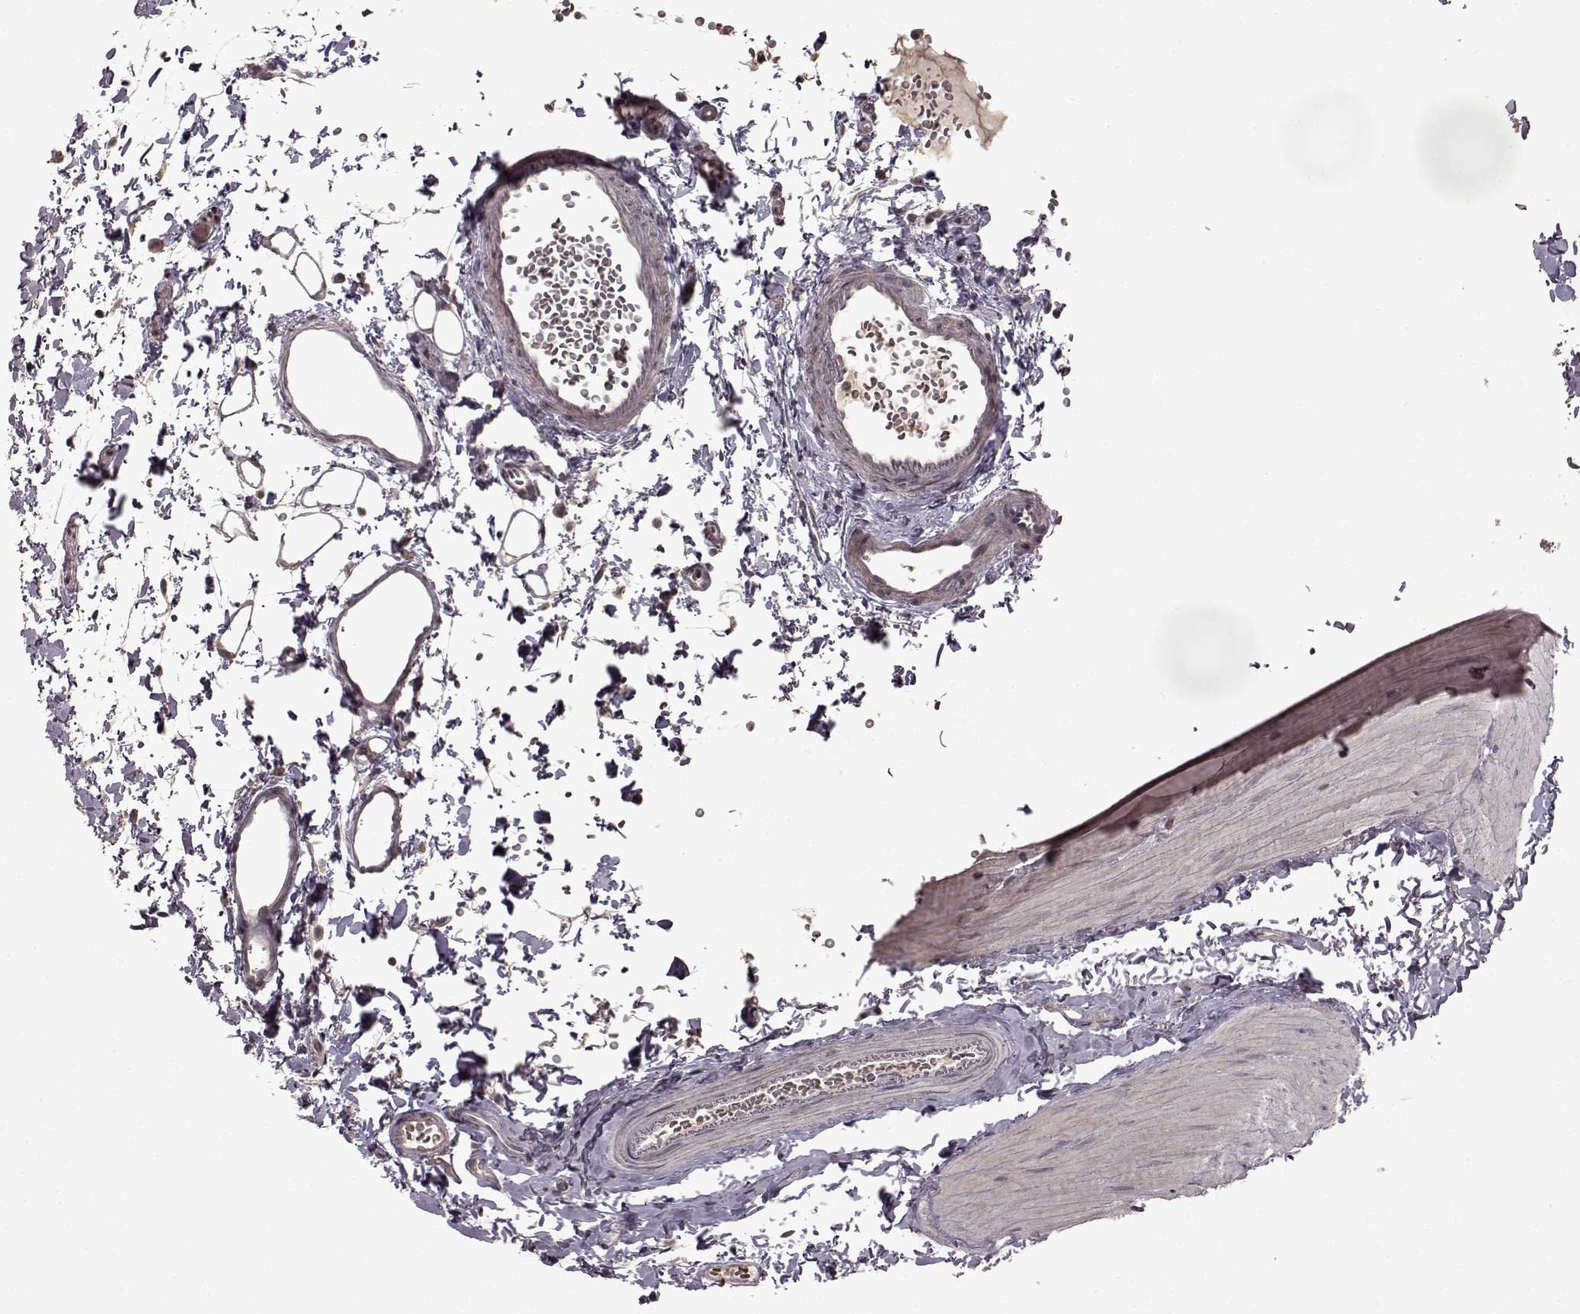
{"staining": {"intensity": "negative", "quantity": "none", "location": "none"}, "tissue": "rectum", "cell_type": "Glandular cells", "image_type": "normal", "snomed": [{"axis": "morphology", "description": "Normal tissue, NOS"}, {"axis": "topography", "description": "Rectum"}], "caption": "High magnification brightfield microscopy of benign rectum stained with DAB (brown) and counterstained with hematoxylin (blue): glandular cells show no significant positivity. (Brightfield microscopy of DAB (3,3'-diaminobenzidine) immunohistochemistry (IHC) at high magnification).", "gene": "LHB", "patient": {"sex": "male", "age": 57}}